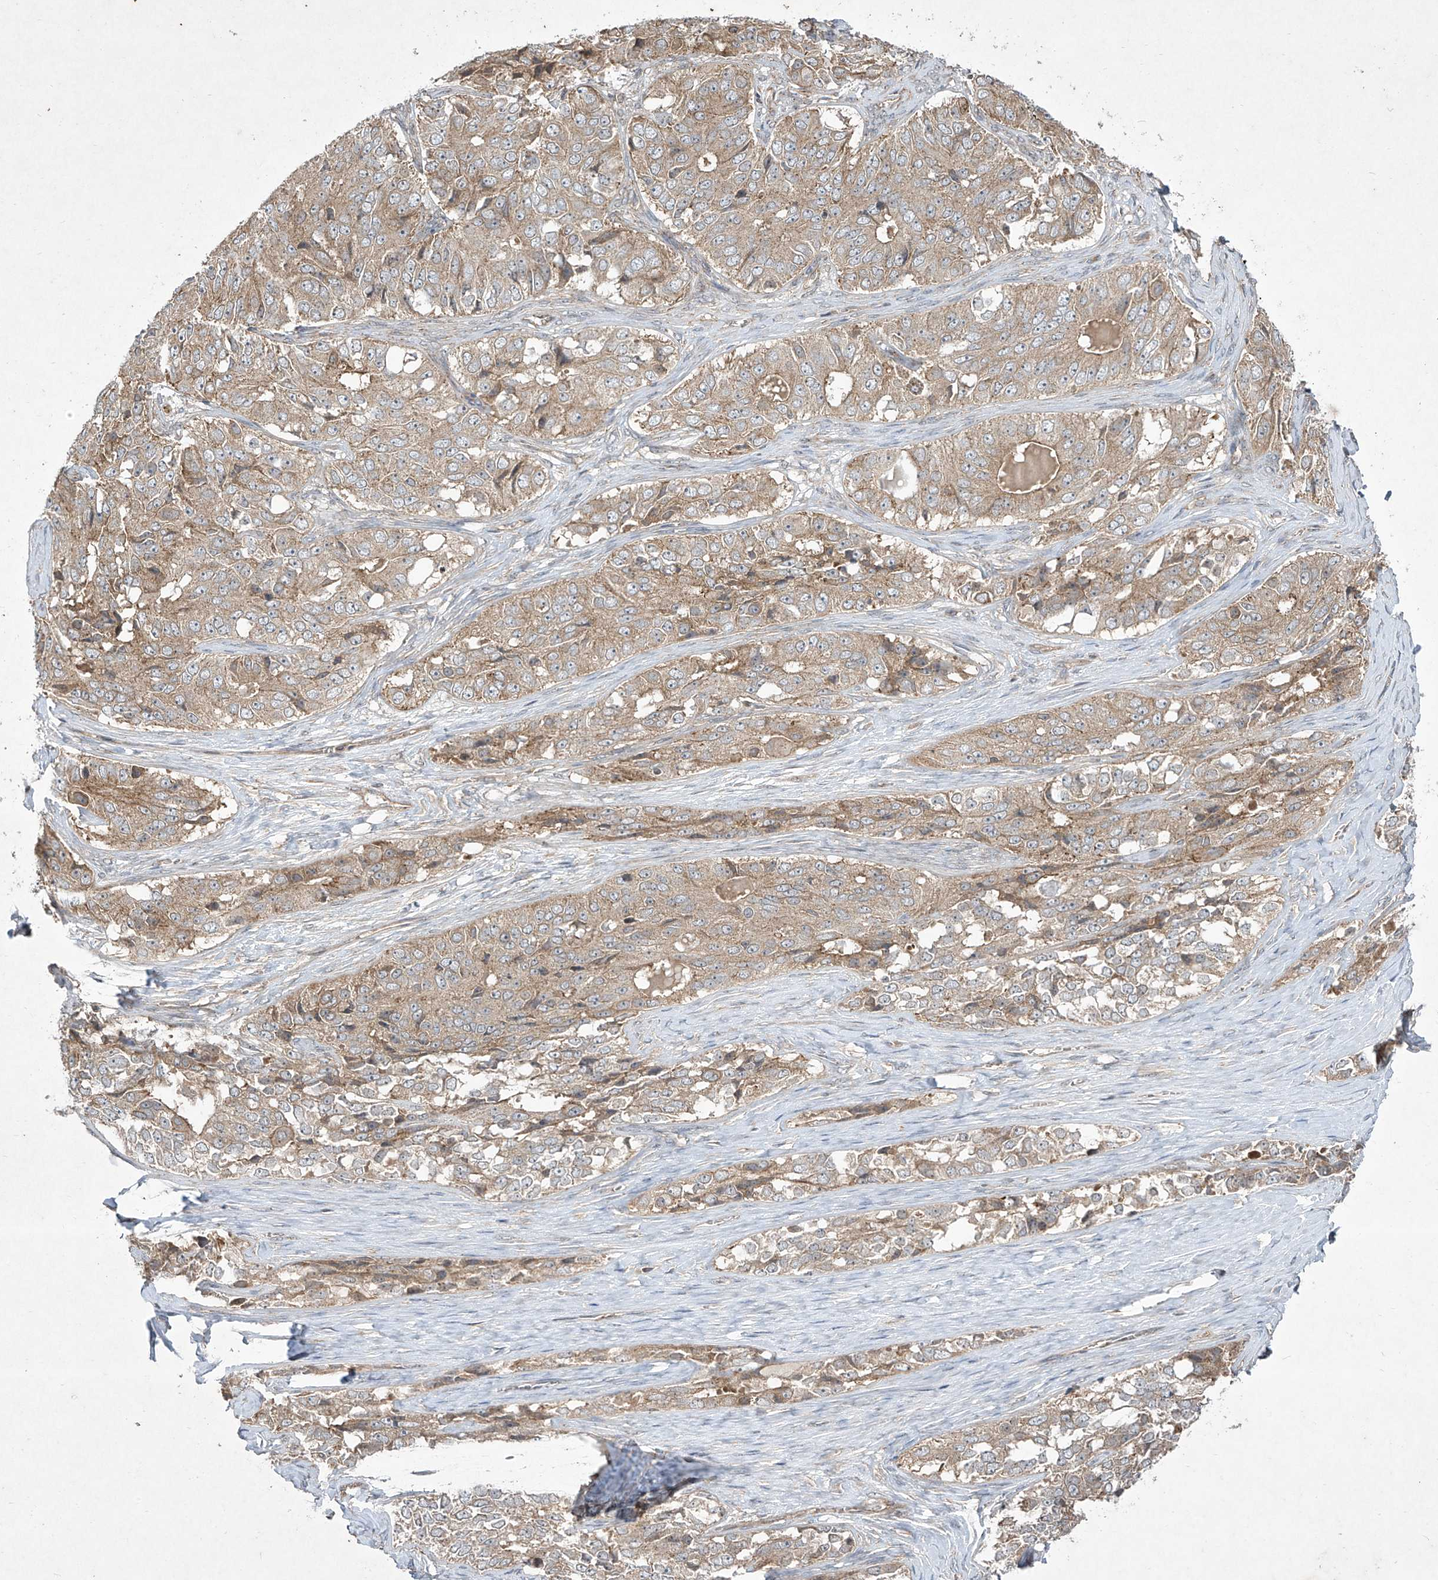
{"staining": {"intensity": "moderate", "quantity": ">75%", "location": "cytoplasmic/membranous"}, "tissue": "ovarian cancer", "cell_type": "Tumor cells", "image_type": "cancer", "snomed": [{"axis": "morphology", "description": "Carcinoma, endometroid"}, {"axis": "topography", "description": "Ovary"}], "caption": "A micrograph of human endometroid carcinoma (ovarian) stained for a protein exhibits moderate cytoplasmic/membranous brown staining in tumor cells.", "gene": "MATN2", "patient": {"sex": "female", "age": 51}}